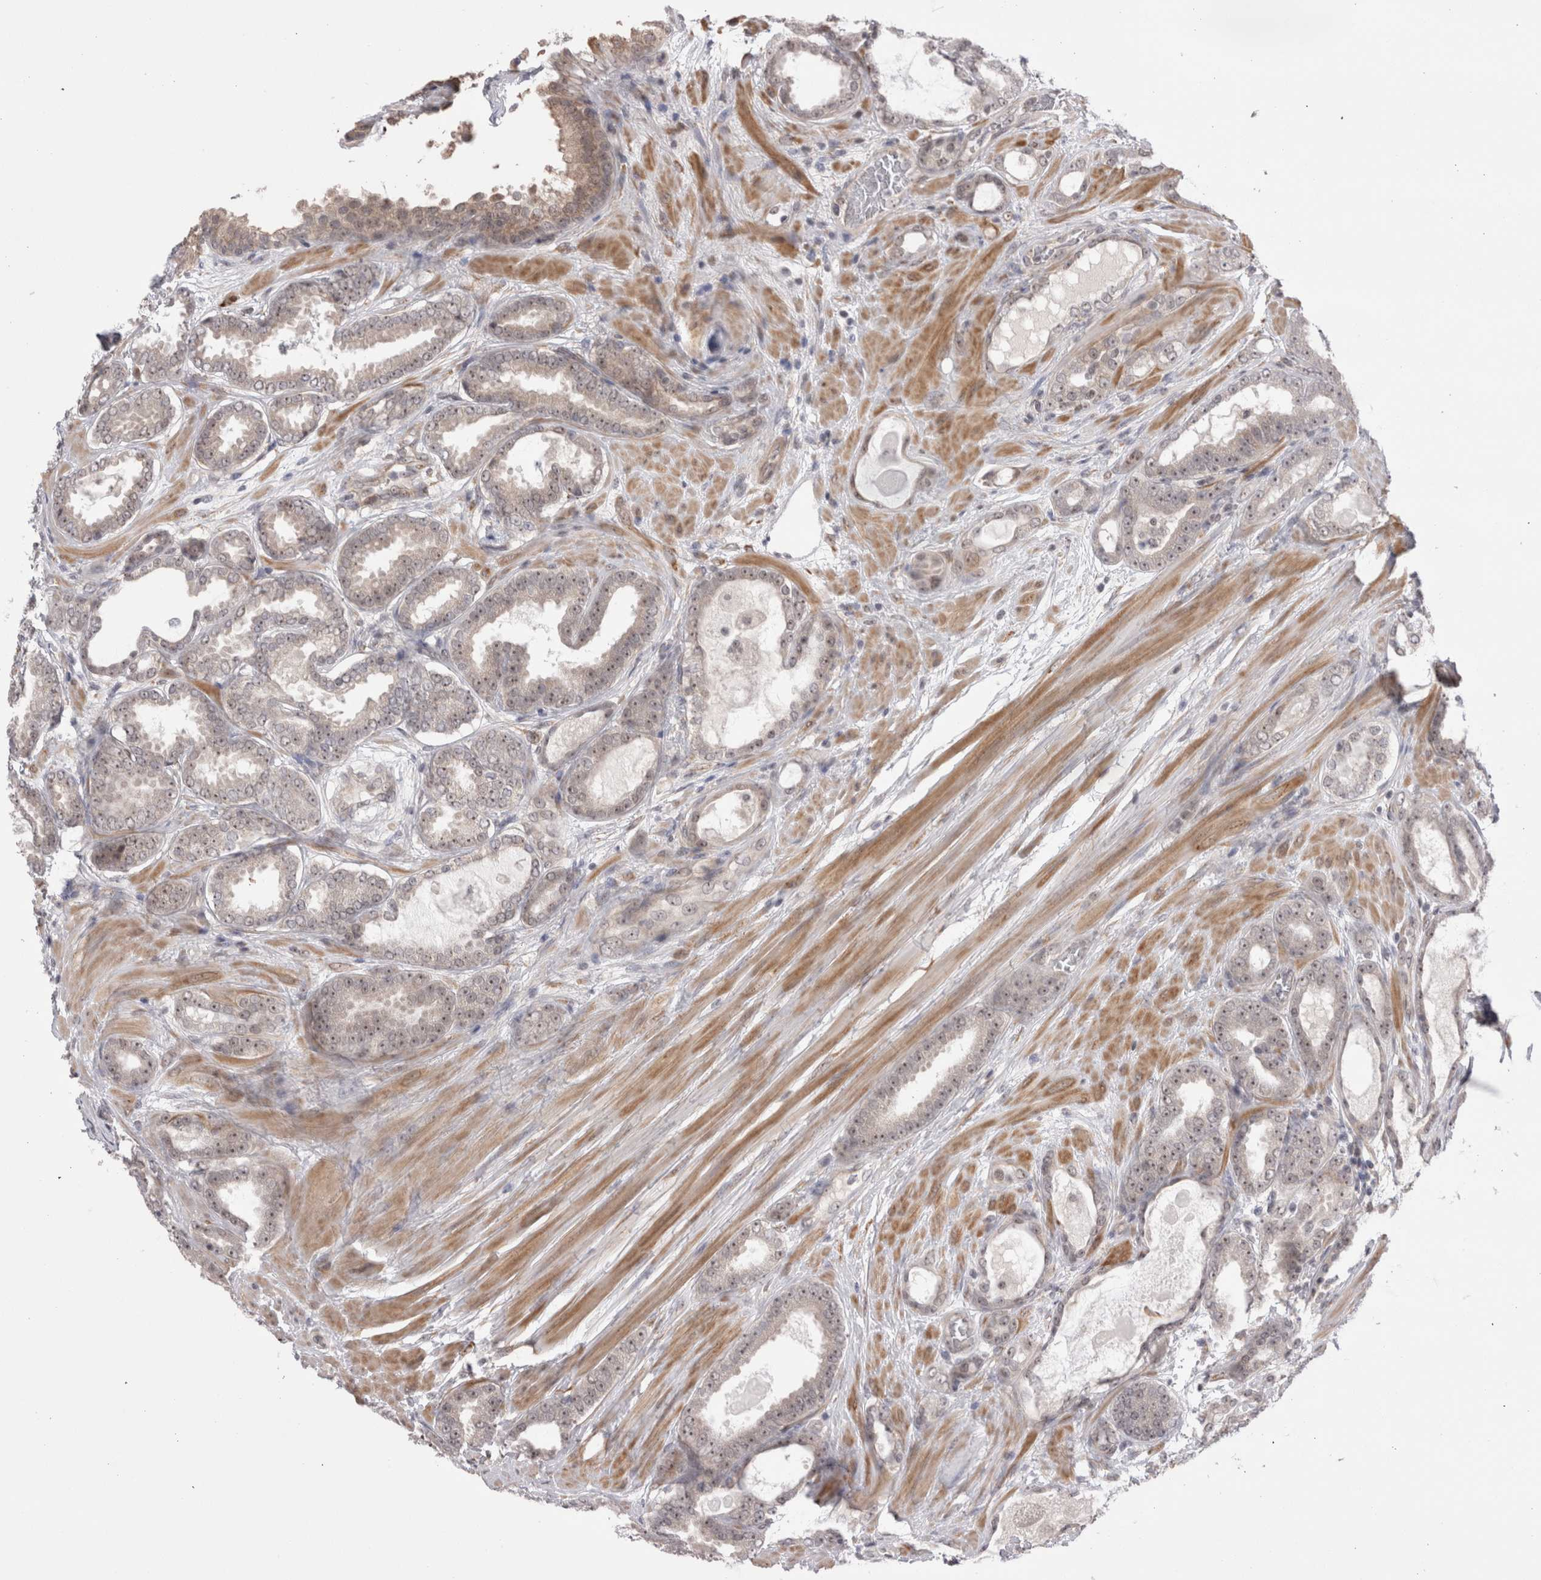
{"staining": {"intensity": "weak", "quantity": ">75%", "location": "cytoplasmic/membranous,nuclear"}, "tissue": "prostate cancer", "cell_type": "Tumor cells", "image_type": "cancer", "snomed": [{"axis": "morphology", "description": "Adenocarcinoma, High grade"}, {"axis": "topography", "description": "Prostate"}], "caption": "This is an image of IHC staining of prostate cancer (adenocarcinoma (high-grade)), which shows weak expression in the cytoplasmic/membranous and nuclear of tumor cells.", "gene": "EXOSC4", "patient": {"sex": "male", "age": 60}}